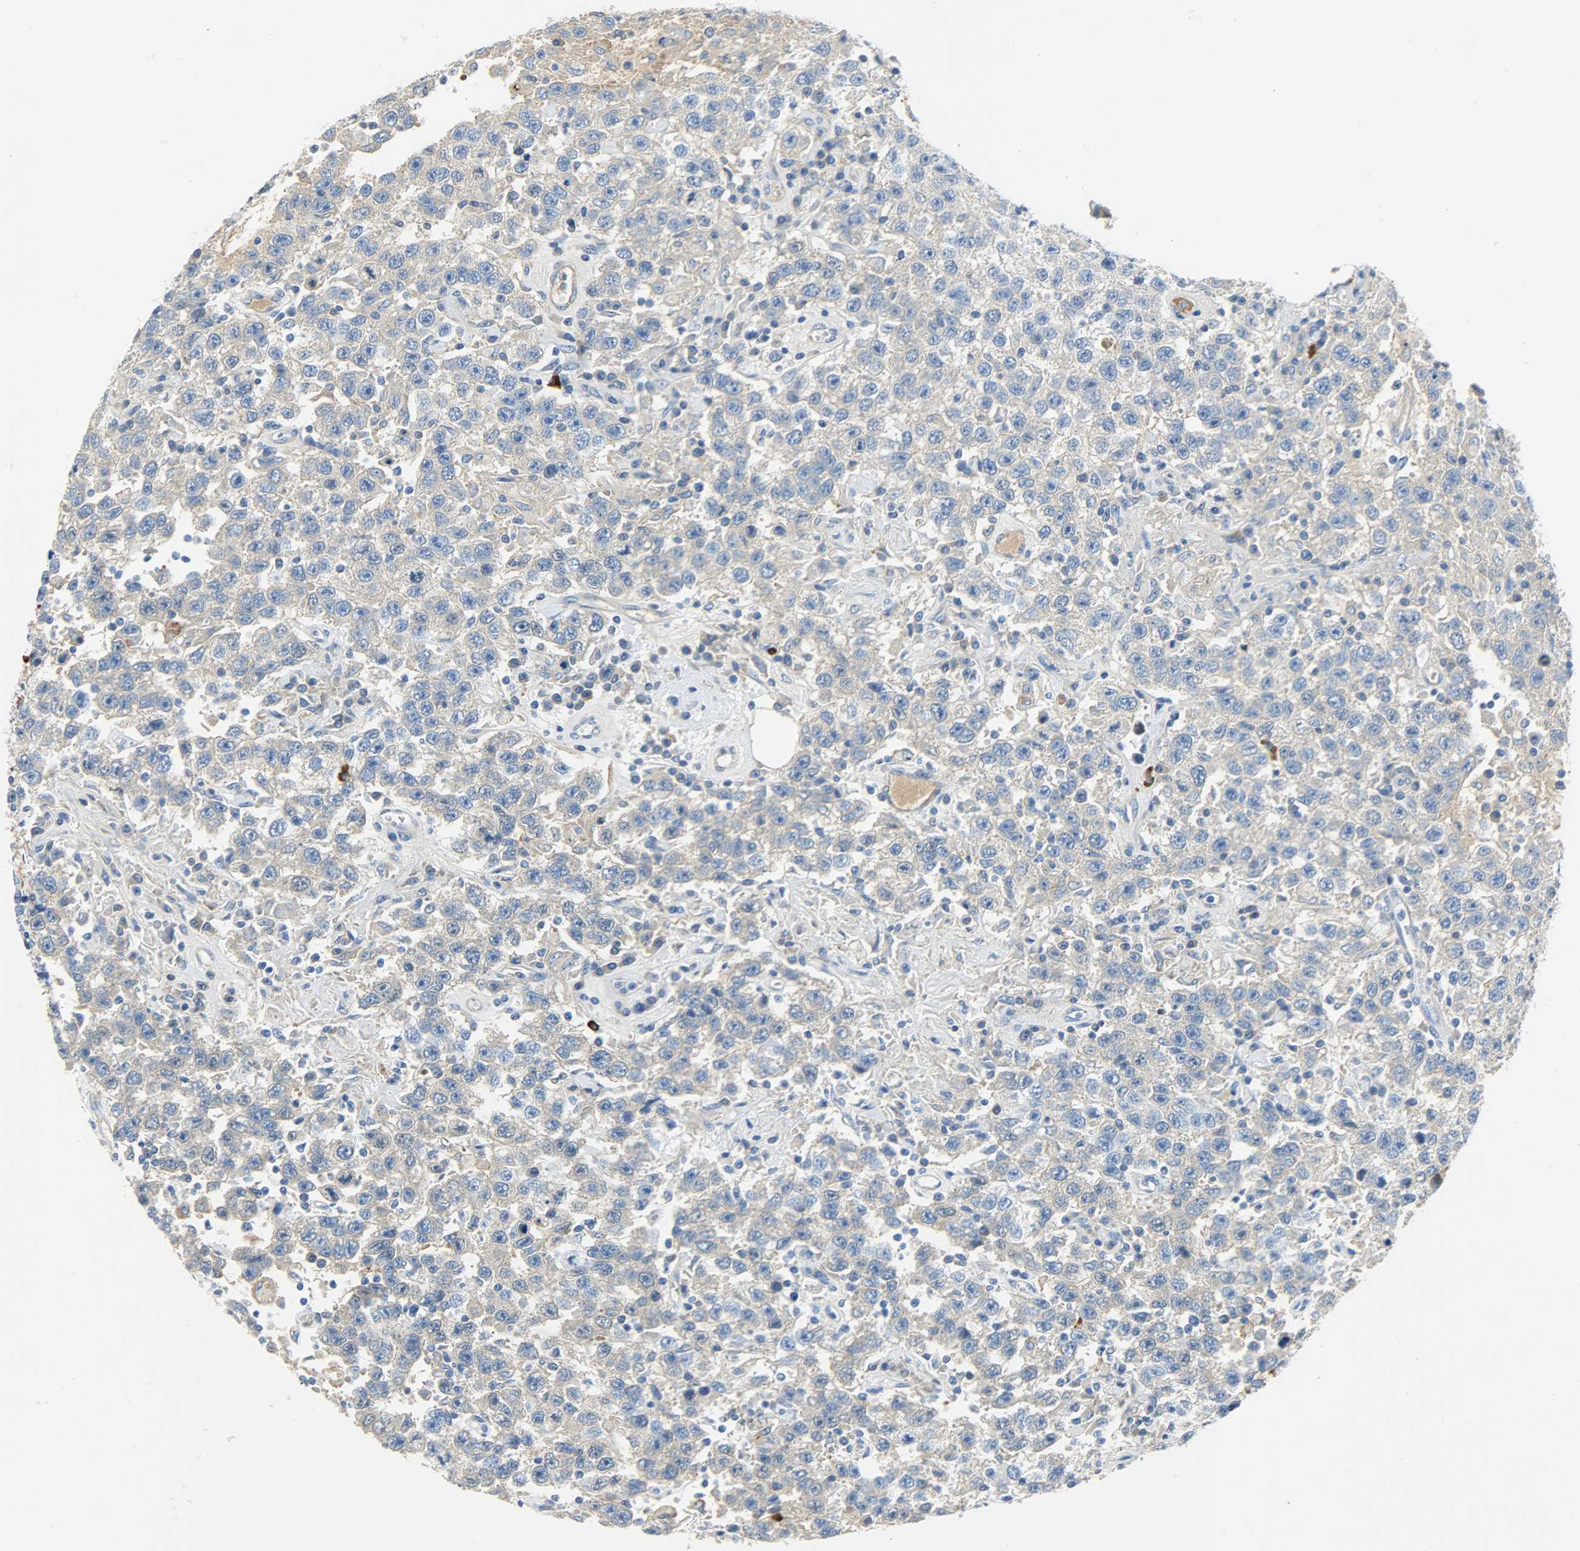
{"staining": {"intensity": "negative", "quantity": "none", "location": "none"}, "tissue": "testis cancer", "cell_type": "Tumor cells", "image_type": "cancer", "snomed": [{"axis": "morphology", "description": "Seminoma, NOS"}, {"axis": "topography", "description": "Testis"}], "caption": "A high-resolution image shows immunohistochemistry staining of testis cancer (seminoma), which displays no significant expression in tumor cells. (DAB (3,3'-diaminobenzidine) immunohistochemistry, high magnification).", "gene": "CRP", "patient": {"sex": "male", "age": 41}}